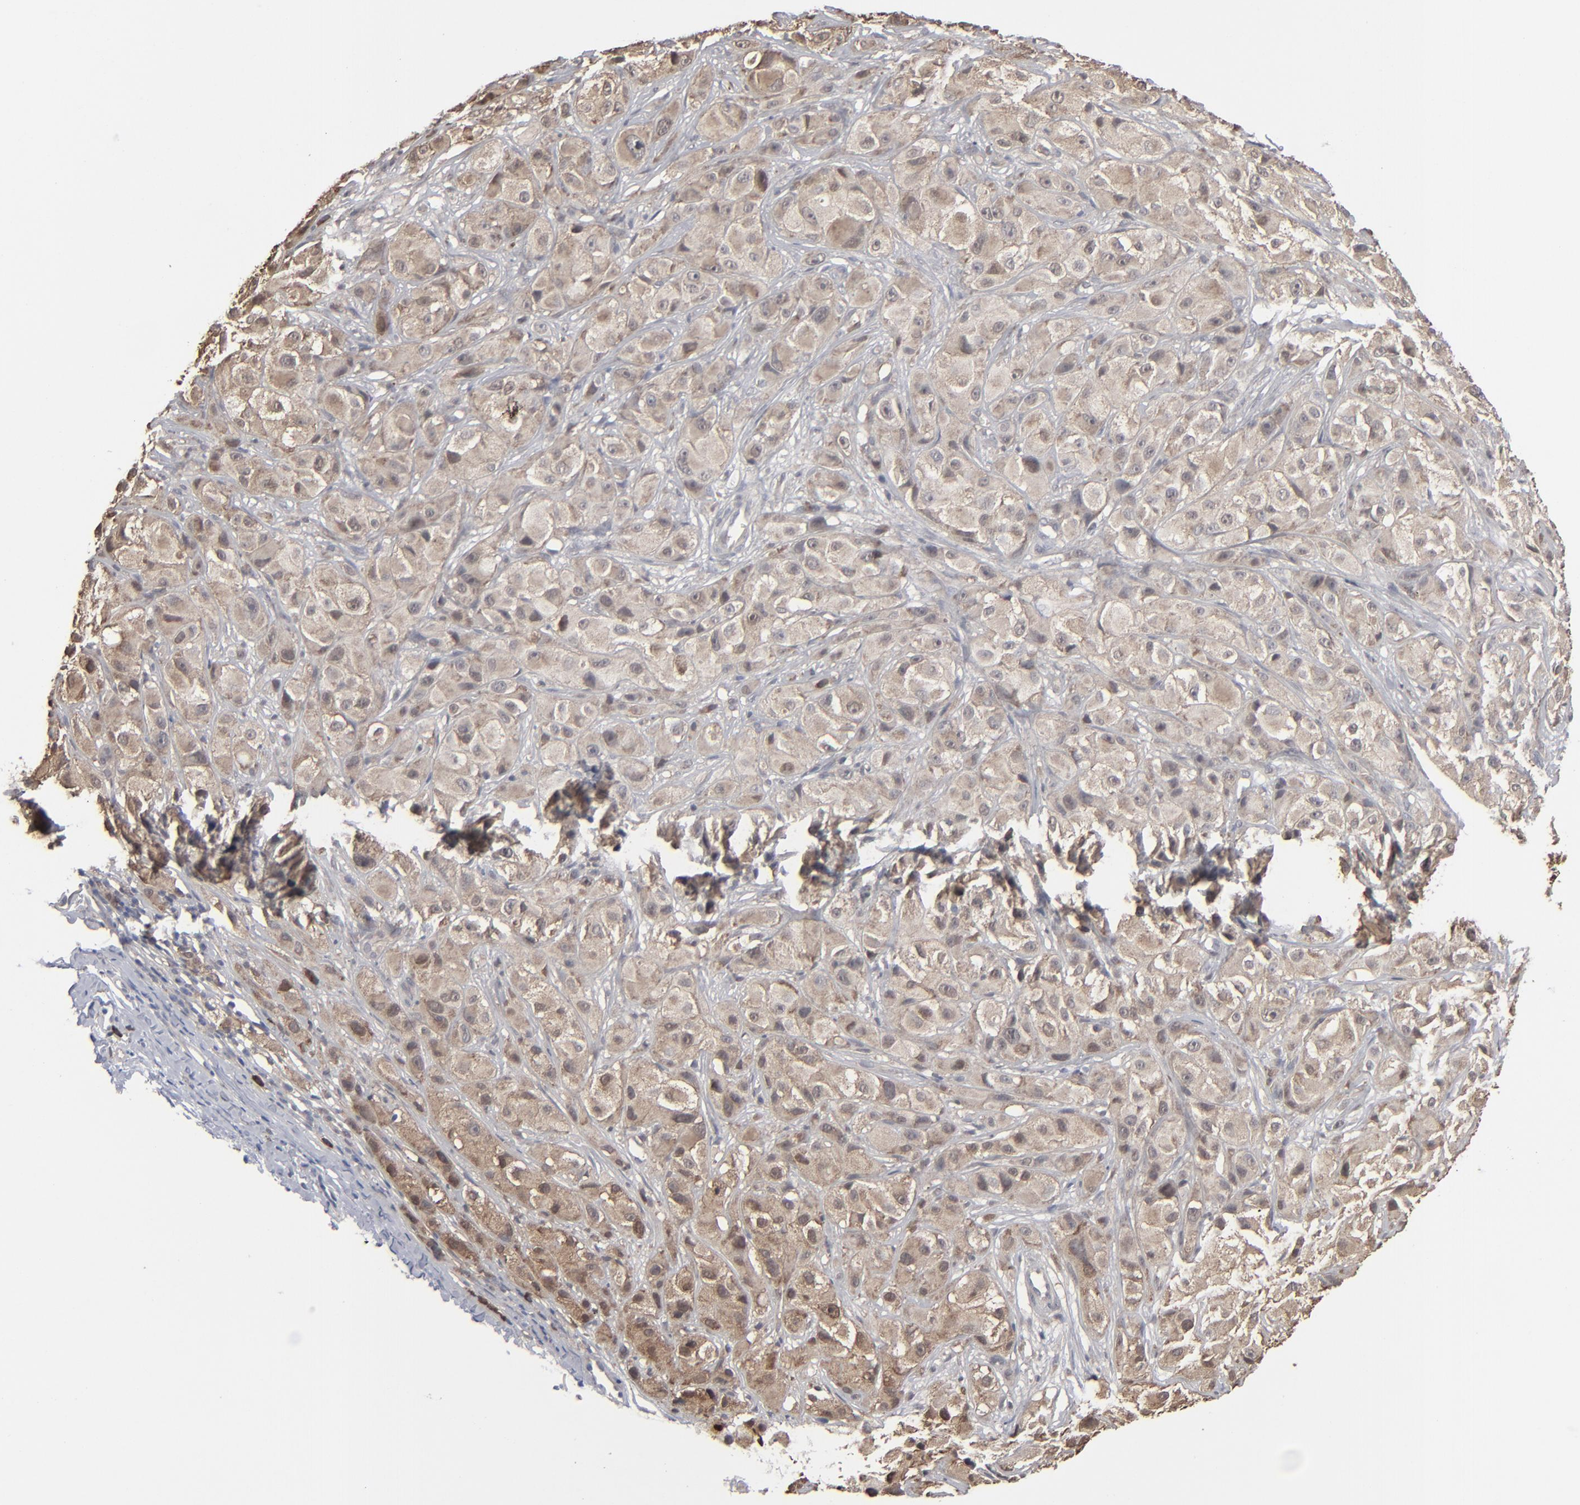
{"staining": {"intensity": "moderate", "quantity": ">75%", "location": "cytoplasmic/membranous"}, "tissue": "melanoma", "cell_type": "Tumor cells", "image_type": "cancer", "snomed": [{"axis": "morphology", "description": "Malignant melanoma, NOS"}, {"axis": "topography", "description": "Skin"}], "caption": "The photomicrograph reveals staining of melanoma, revealing moderate cytoplasmic/membranous protein staining (brown color) within tumor cells. Ihc stains the protein of interest in brown and the nuclei are stained blue.", "gene": "NME1-NME2", "patient": {"sex": "male", "age": 56}}